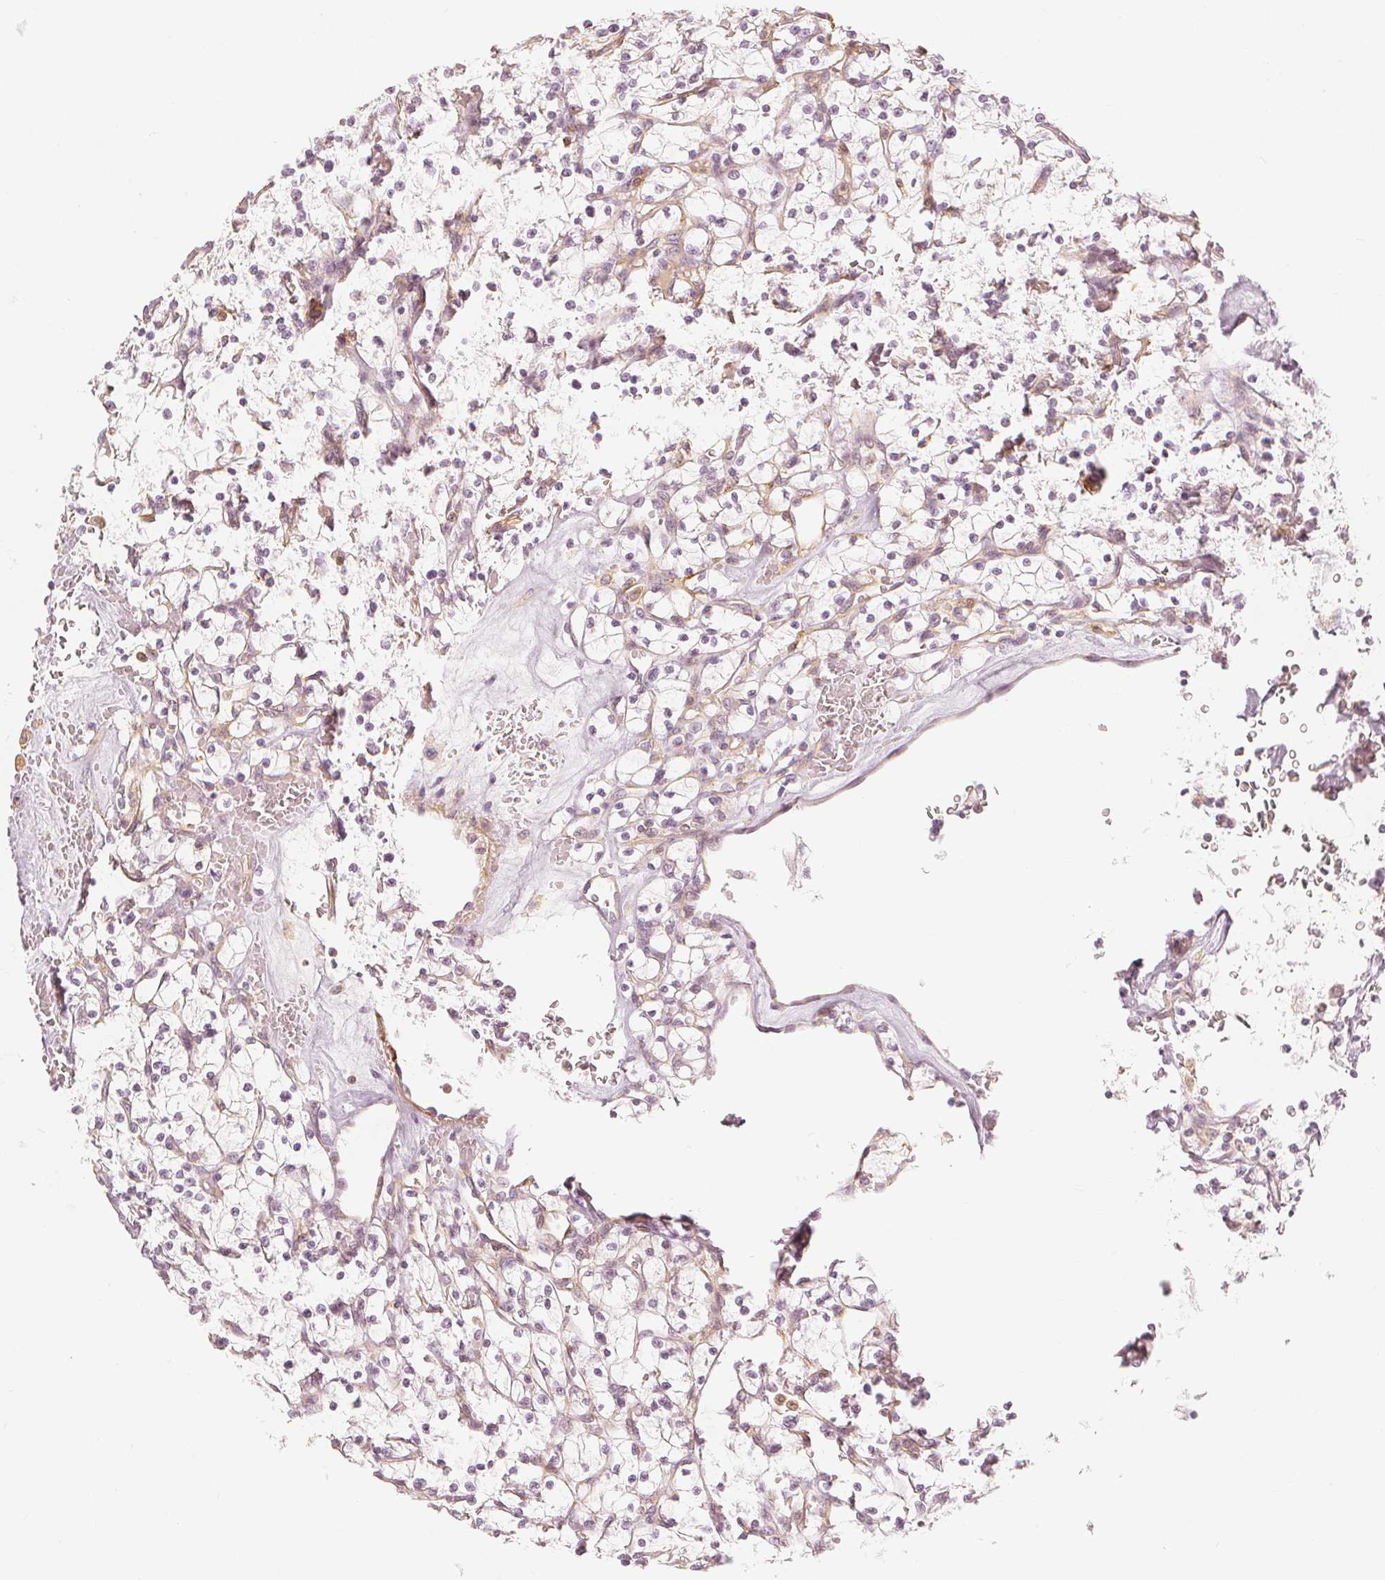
{"staining": {"intensity": "negative", "quantity": "none", "location": "none"}, "tissue": "renal cancer", "cell_type": "Tumor cells", "image_type": "cancer", "snomed": [{"axis": "morphology", "description": "Adenocarcinoma, NOS"}, {"axis": "topography", "description": "Kidney"}], "caption": "Immunohistochemistry of human renal adenocarcinoma exhibits no expression in tumor cells.", "gene": "ARHGAP26", "patient": {"sex": "female", "age": 64}}